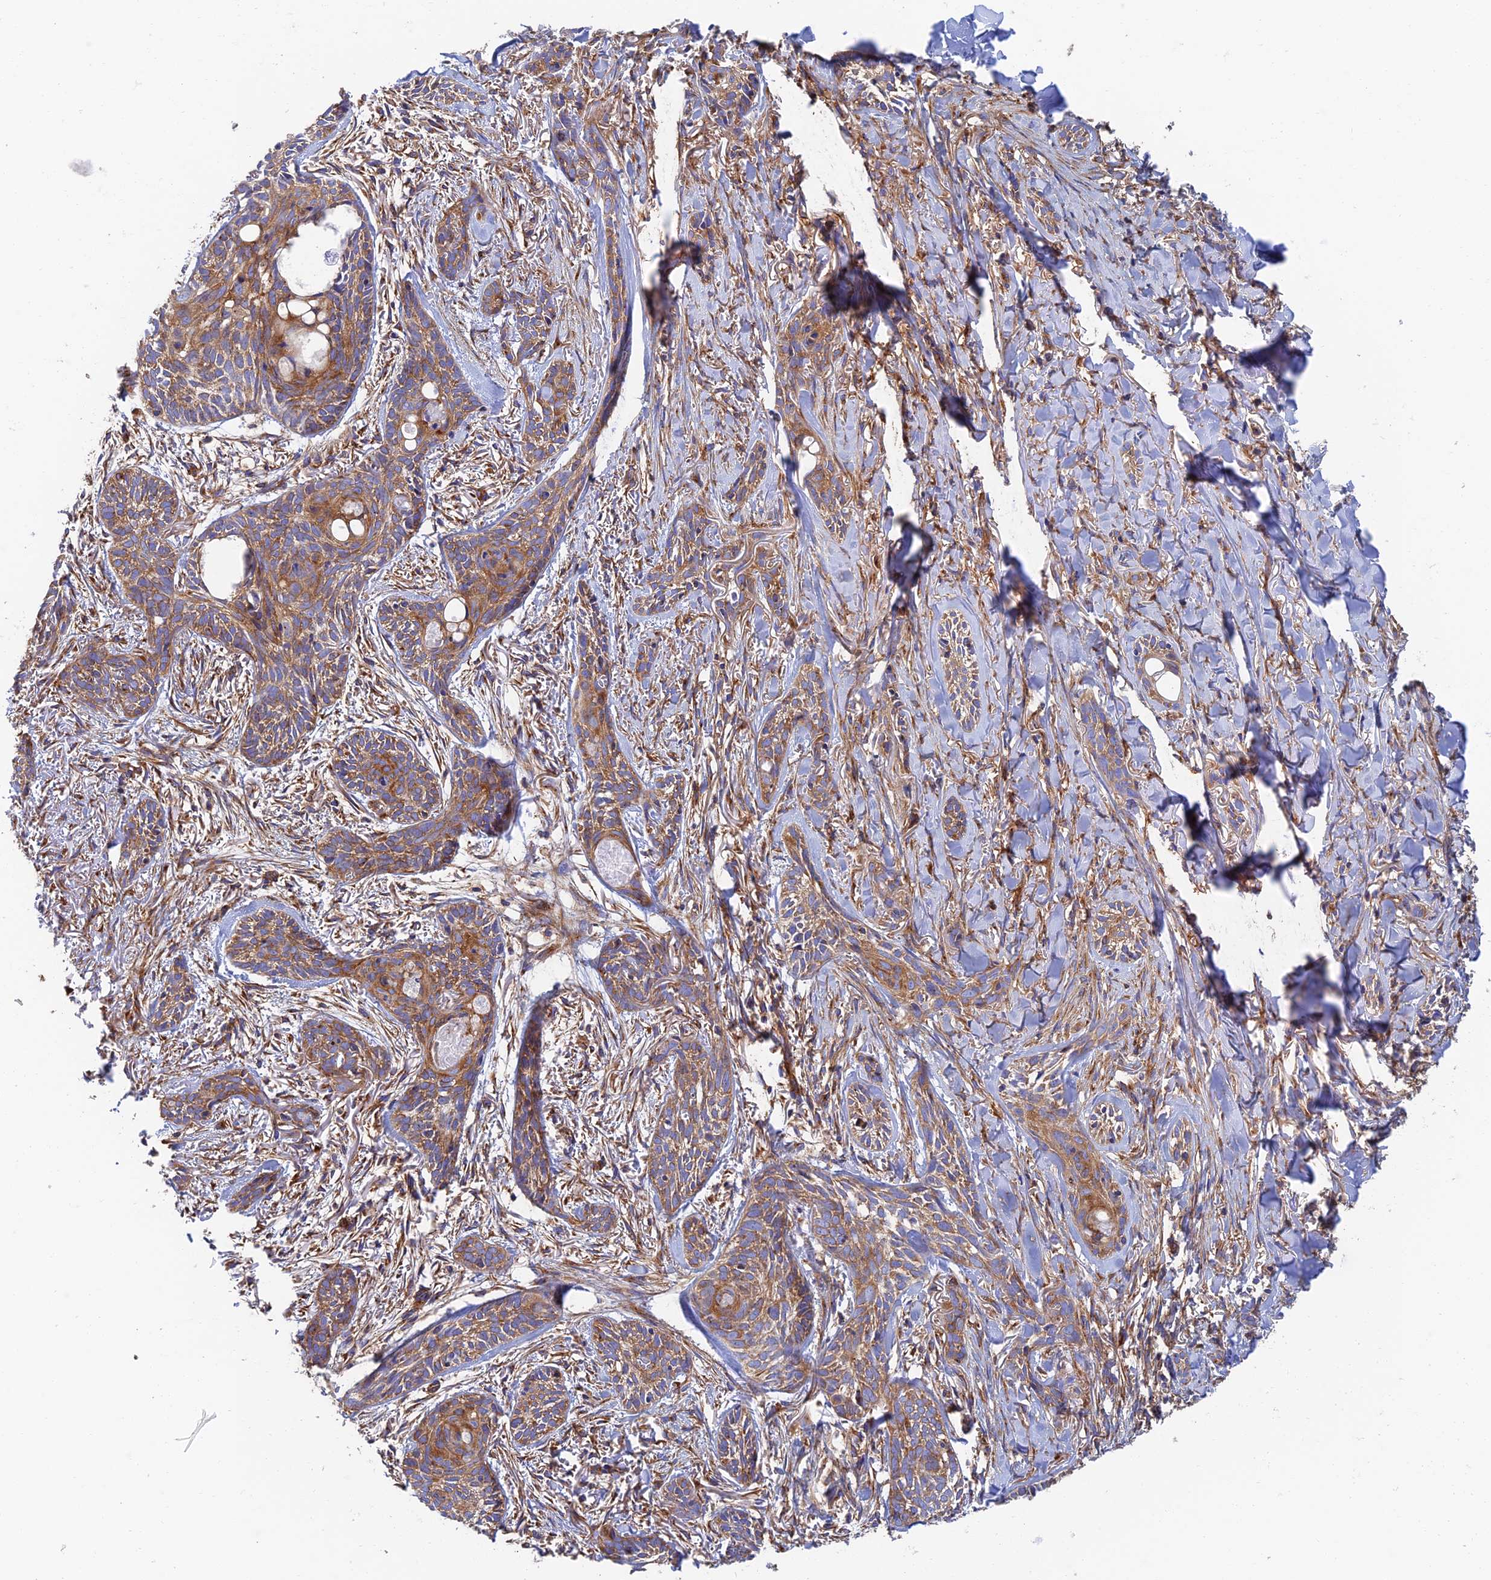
{"staining": {"intensity": "moderate", "quantity": ">75%", "location": "cytoplasmic/membranous"}, "tissue": "skin cancer", "cell_type": "Tumor cells", "image_type": "cancer", "snomed": [{"axis": "morphology", "description": "Basal cell carcinoma"}, {"axis": "topography", "description": "Skin"}], "caption": "Basal cell carcinoma (skin) stained with a brown dye shows moderate cytoplasmic/membranous positive expression in approximately >75% of tumor cells.", "gene": "DCTN2", "patient": {"sex": "female", "age": 59}}